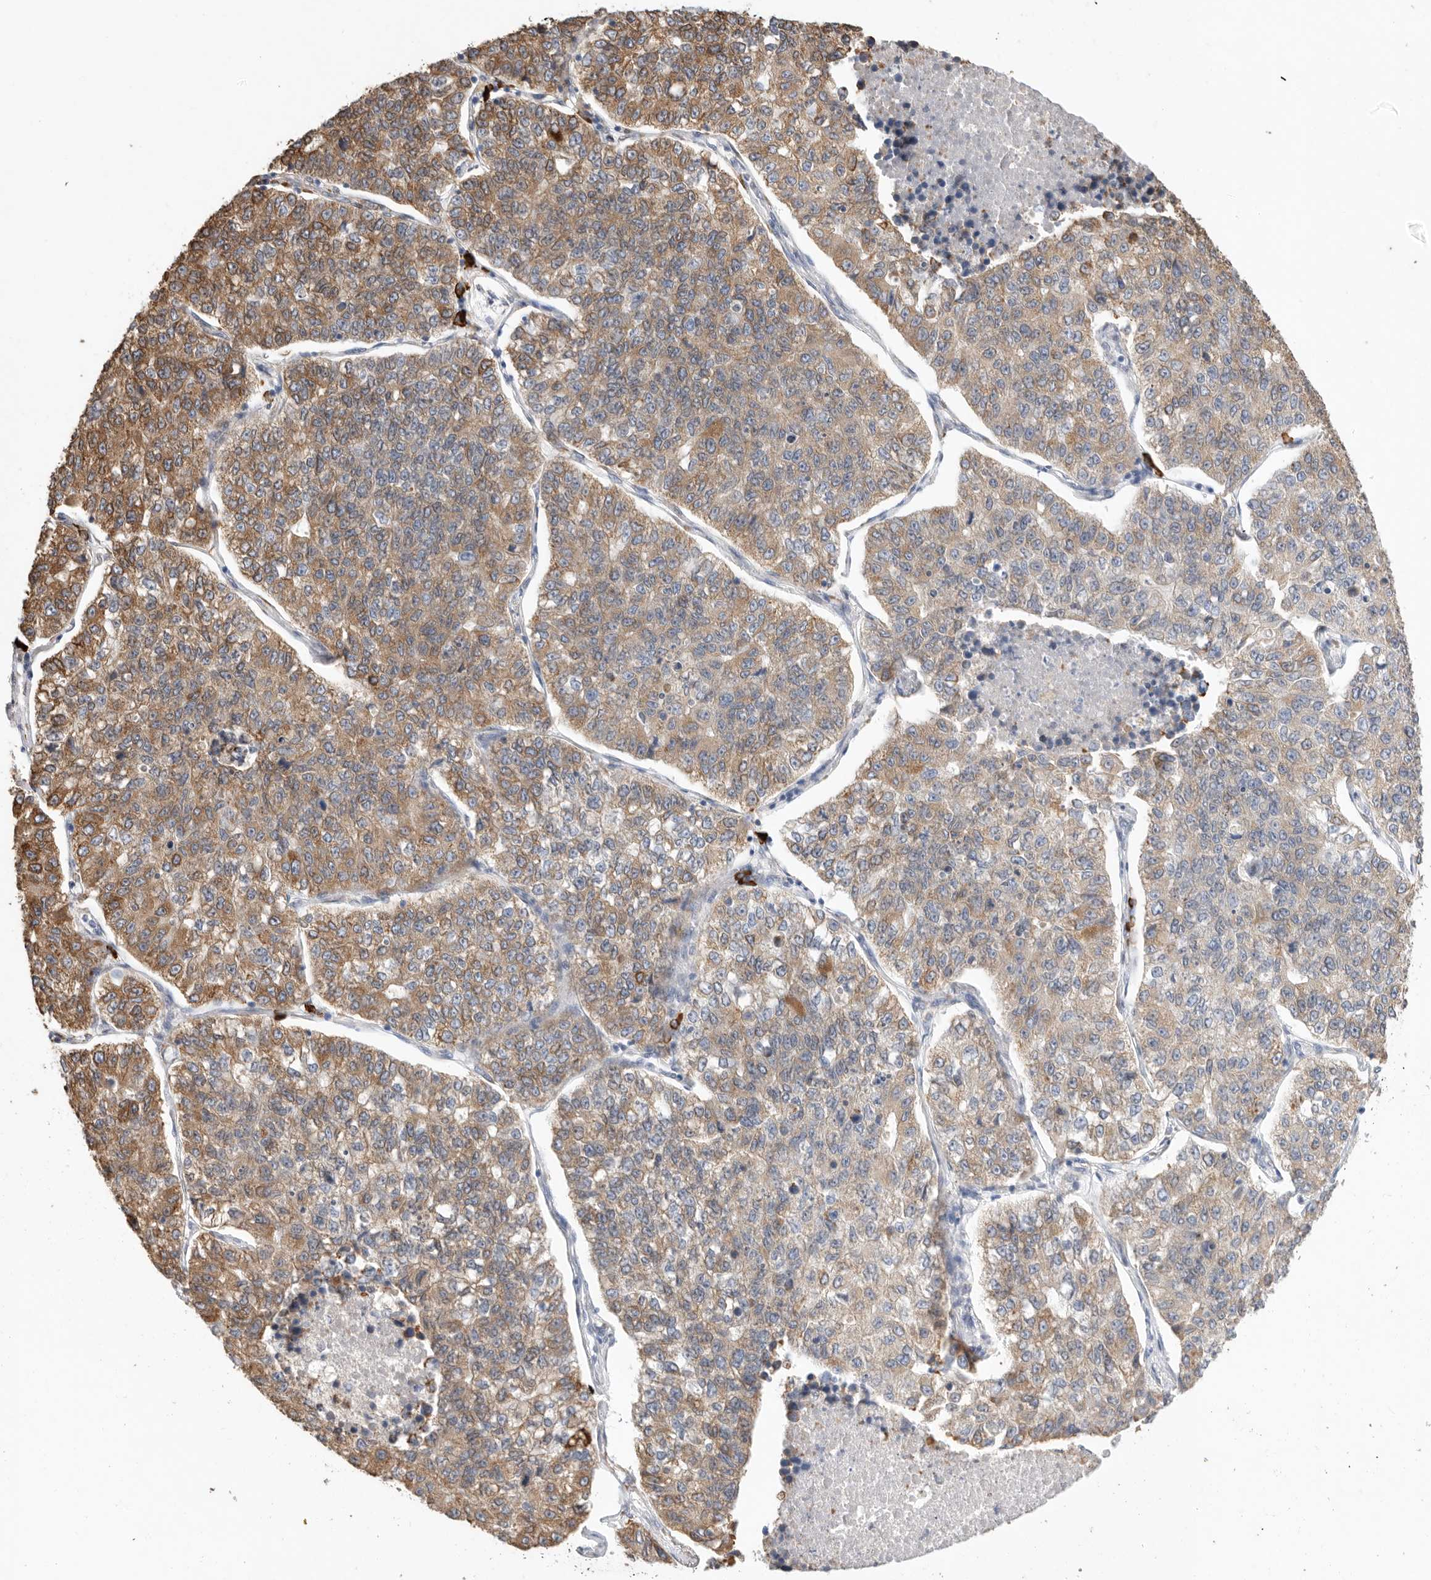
{"staining": {"intensity": "moderate", "quantity": "25%-75%", "location": "cytoplasmic/membranous"}, "tissue": "lung cancer", "cell_type": "Tumor cells", "image_type": "cancer", "snomed": [{"axis": "morphology", "description": "Adenocarcinoma, NOS"}, {"axis": "topography", "description": "Lung"}], "caption": "Adenocarcinoma (lung) stained with immunohistochemistry (IHC) displays moderate cytoplasmic/membranous staining in approximately 25%-75% of tumor cells. (Stains: DAB in brown, nuclei in blue, Microscopy: brightfield microscopy at high magnification).", "gene": "BLOC1S5", "patient": {"sex": "male", "age": 49}}